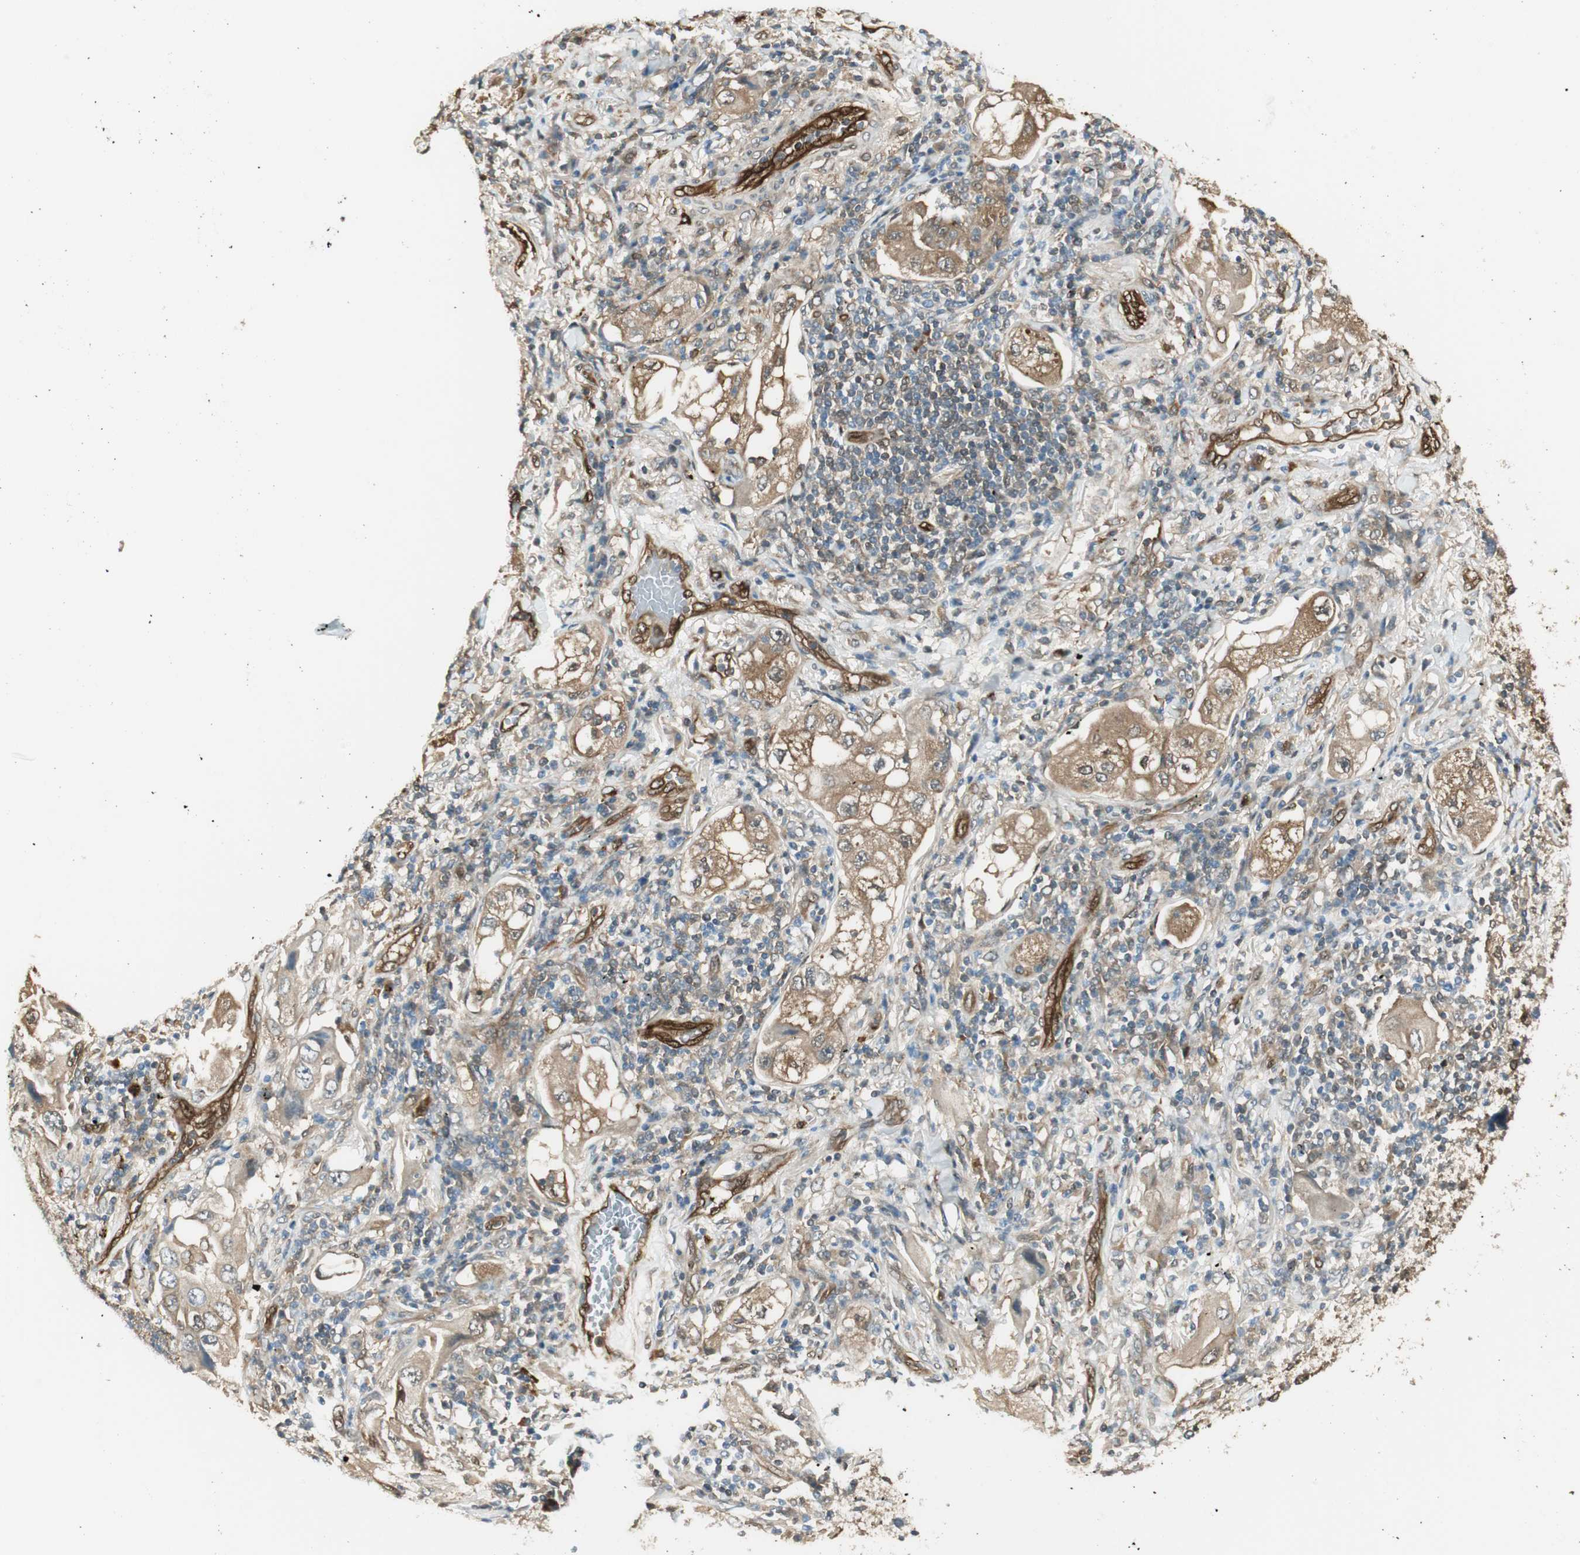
{"staining": {"intensity": "moderate", "quantity": ">75%", "location": "cytoplasmic/membranous"}, "tissue": "lung cancer", "cell_type": "Tumor cells", "image_type": "cancer", "snomed": [{"axis": "morphology", "description": "Adenocarcinoma, NOS"}, {"axis": "topography", "description": "Lung"}], "caption": "The photomicrograph exhibits immunohistochemical staining of adenocarcinoma (lung). There is moderate cytoplasmic/membranous positivity is appreciated in approximately >75% of tumor cells. (DAB IHC, brown staining for protein, blue staining for nuclei).", "gene": "SERPINB6", "patient": {"sex": "female", "age": 65}}